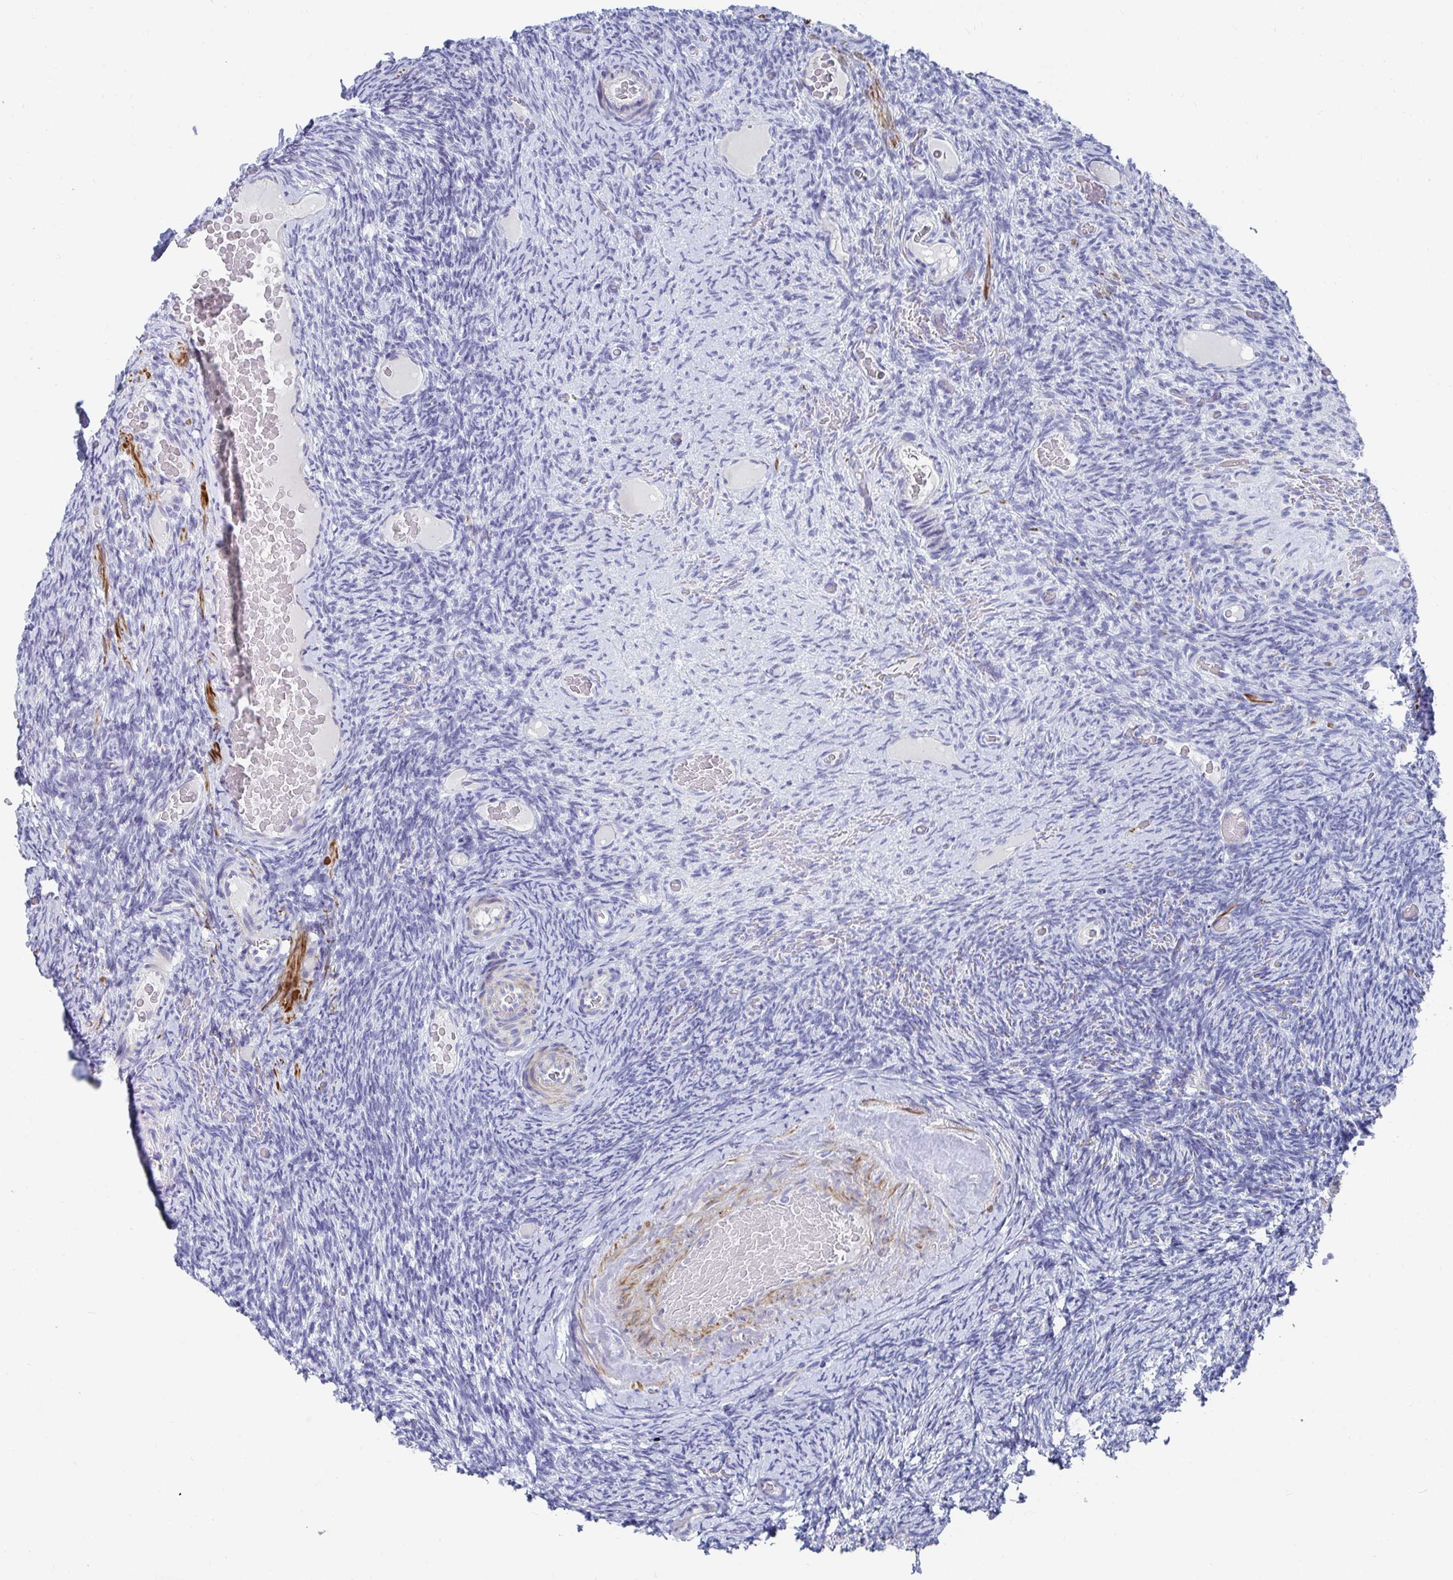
{"staining": {"intensity": "negative", "quantity": "none", "location": "none"}, "tissue": "ovary", "cell_type": "Ovarian stroma cells", "image_type": "normal", "snomed": [{"axis": "morphology", "description": "Normal tissue, NOS"}, {"axis": "topography", "description": "Ovary"}], "caption": "High power microscopy image of an immunohistochemistry micrograph of unremarkable ovary, revealing no significant staining in ovarian stroma cells. (Brightfield microscopy of DAB immunohistochemistry at high magnification).", "gene": "ZFP82", "patient": {"sex": "female", "age": 34}}